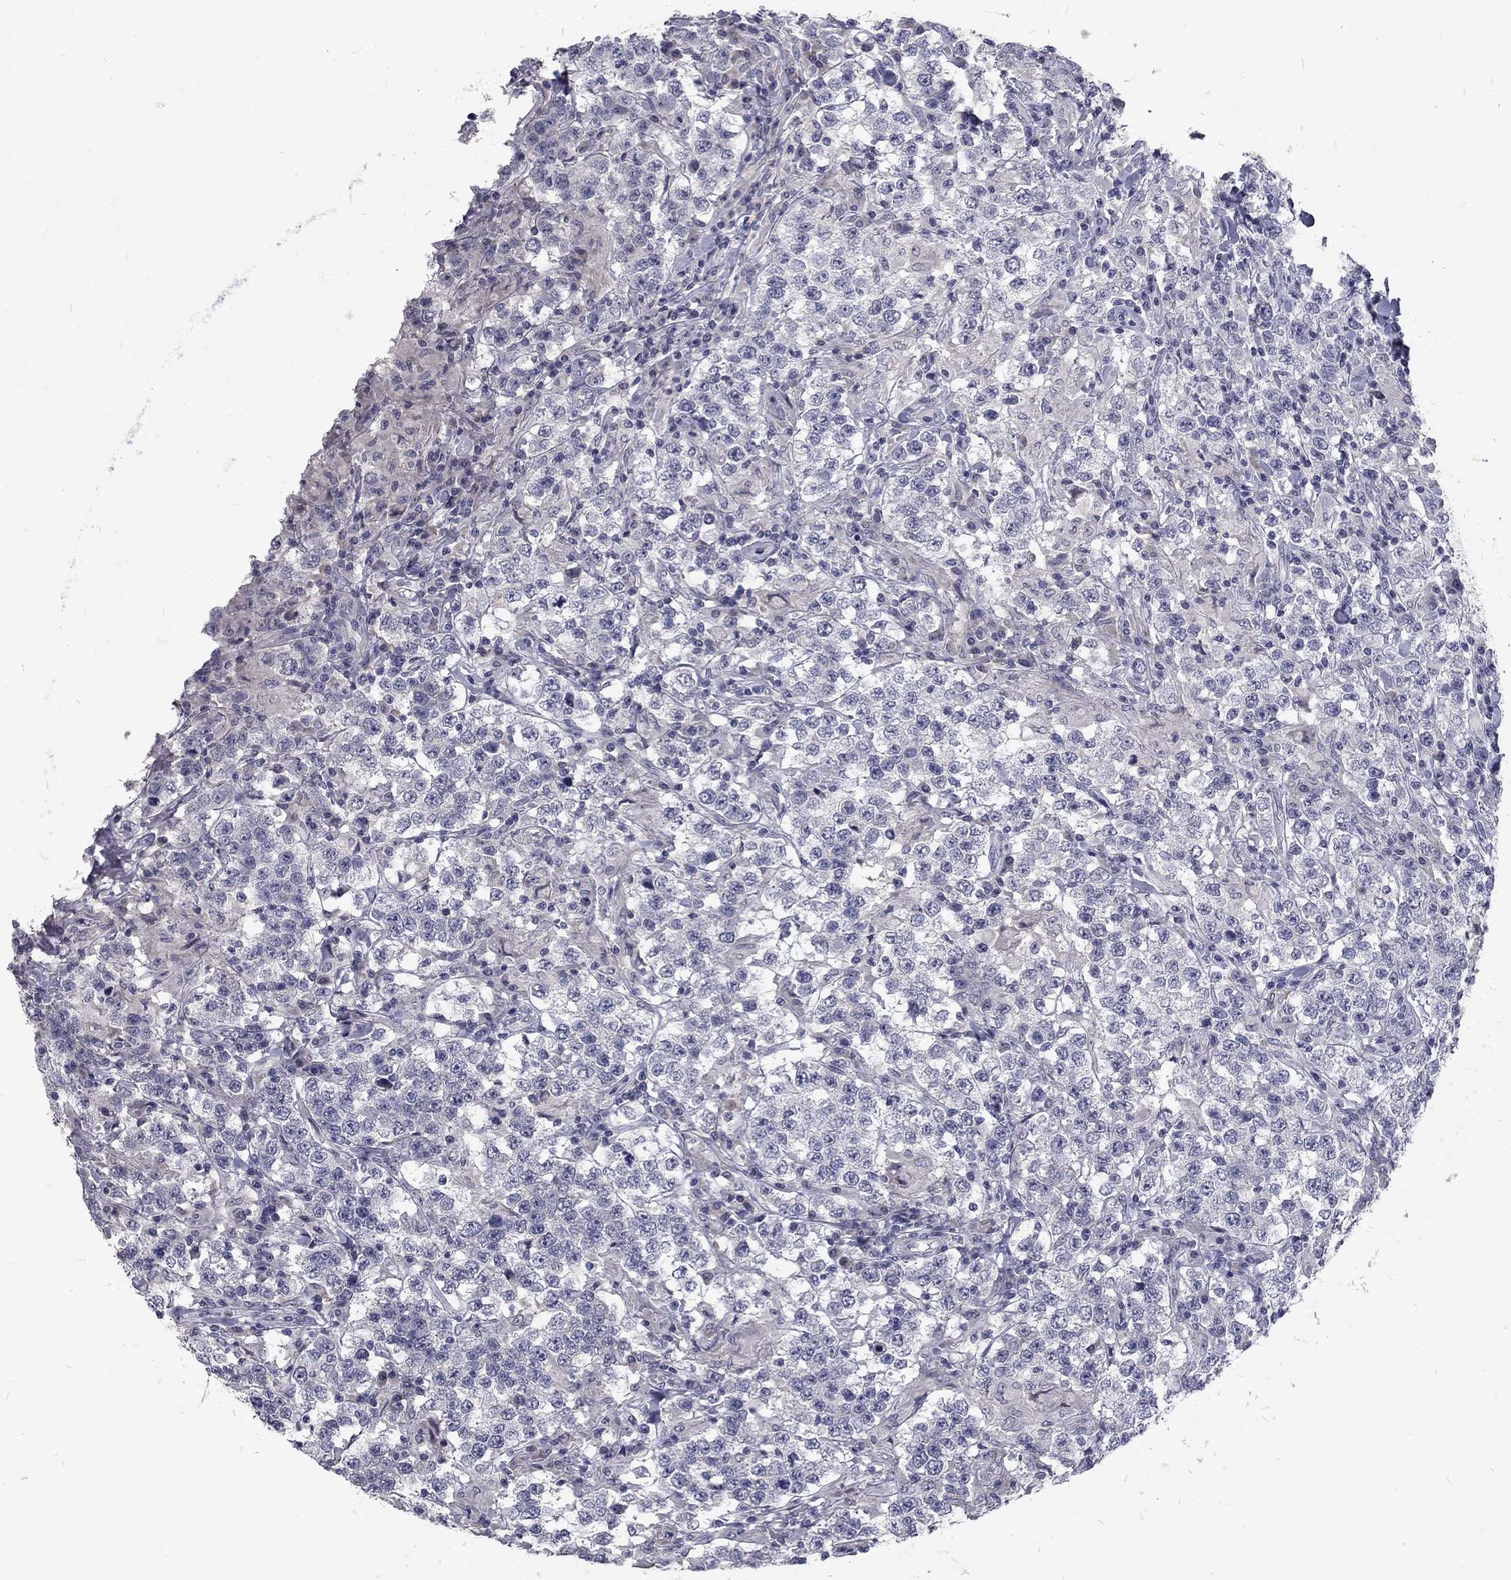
{"staining": {"intensity": "negative", "quantity": "none", "location": "none"}, "tissue": "testis cancer", "cell_type": "Tumor cells", "image_type": "cancer", "snomed": [{"axis": "morphology", "description": "Seminoma, NOS"}, {"axis": "morphology", "description": "Carcinoma, Embryonal, NOS"}, {"axis": "topography", "description": "Testis"}], "caption": "A photomicrograph of human testis cancer (seminoma) is negative for staining in tumor cells. (DAB (3,3'-diaminobenzidine) IHC visualized using brightfield microscopy, high magnification).", "gene": "NOS1", "patient": {"sex": "male", "age": 41}}